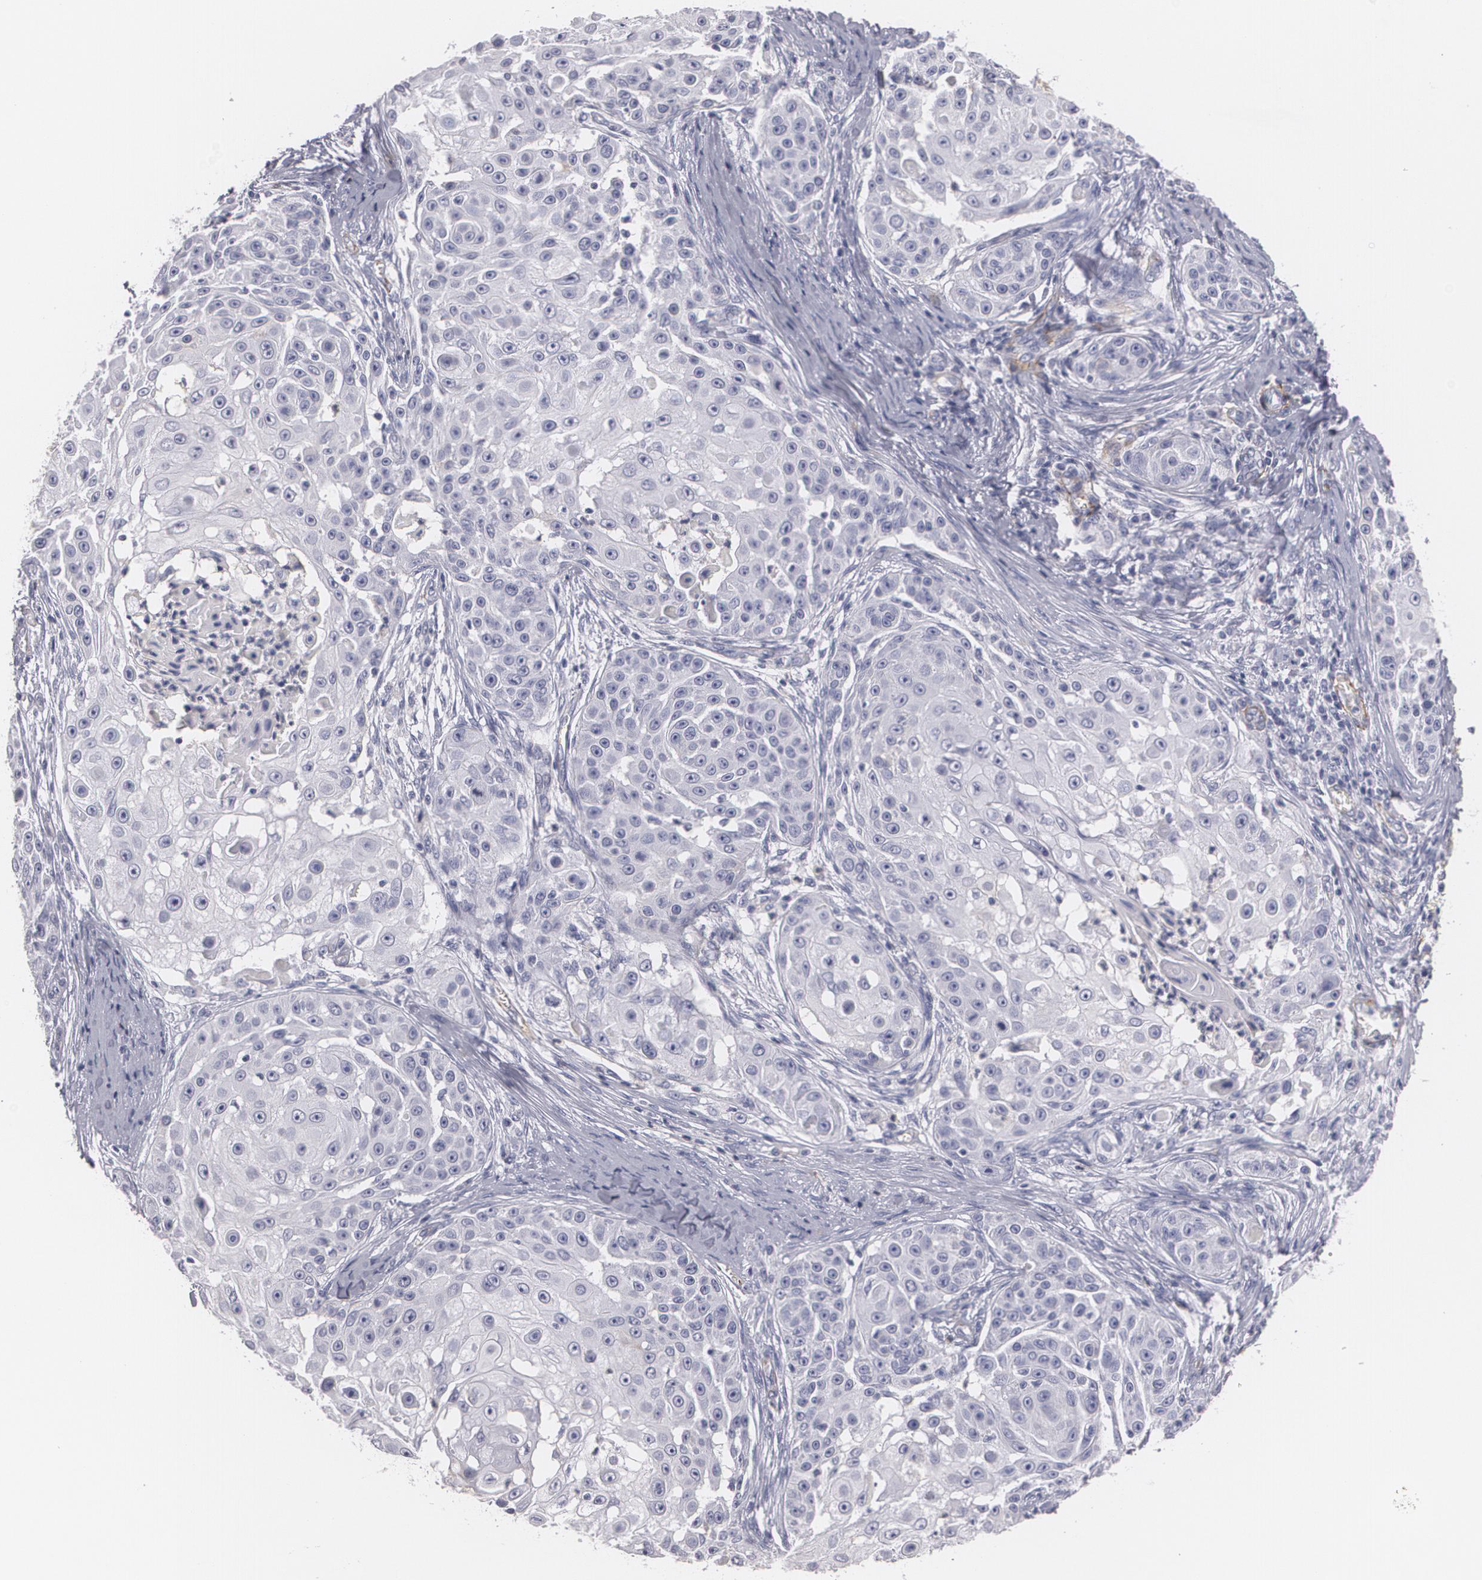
{"staining": {"intensity": "negative", "quantity": "none", "location": "none"}, "tissue": "skin cancer", "cell_type": "Tumor cells", "image_type": "cancer", "snomed": [{"axis": "morphology", "description": "Squamous cell carcinoma, NOS"}, {"axis": "topography", "description": "Skin"}], "caption": "Immunohistochemical staining of human skin cancer reveals no significant positivity in tumor cells.", "gene": "NGFR", "patient": {"sex": "female", "age": 57}}